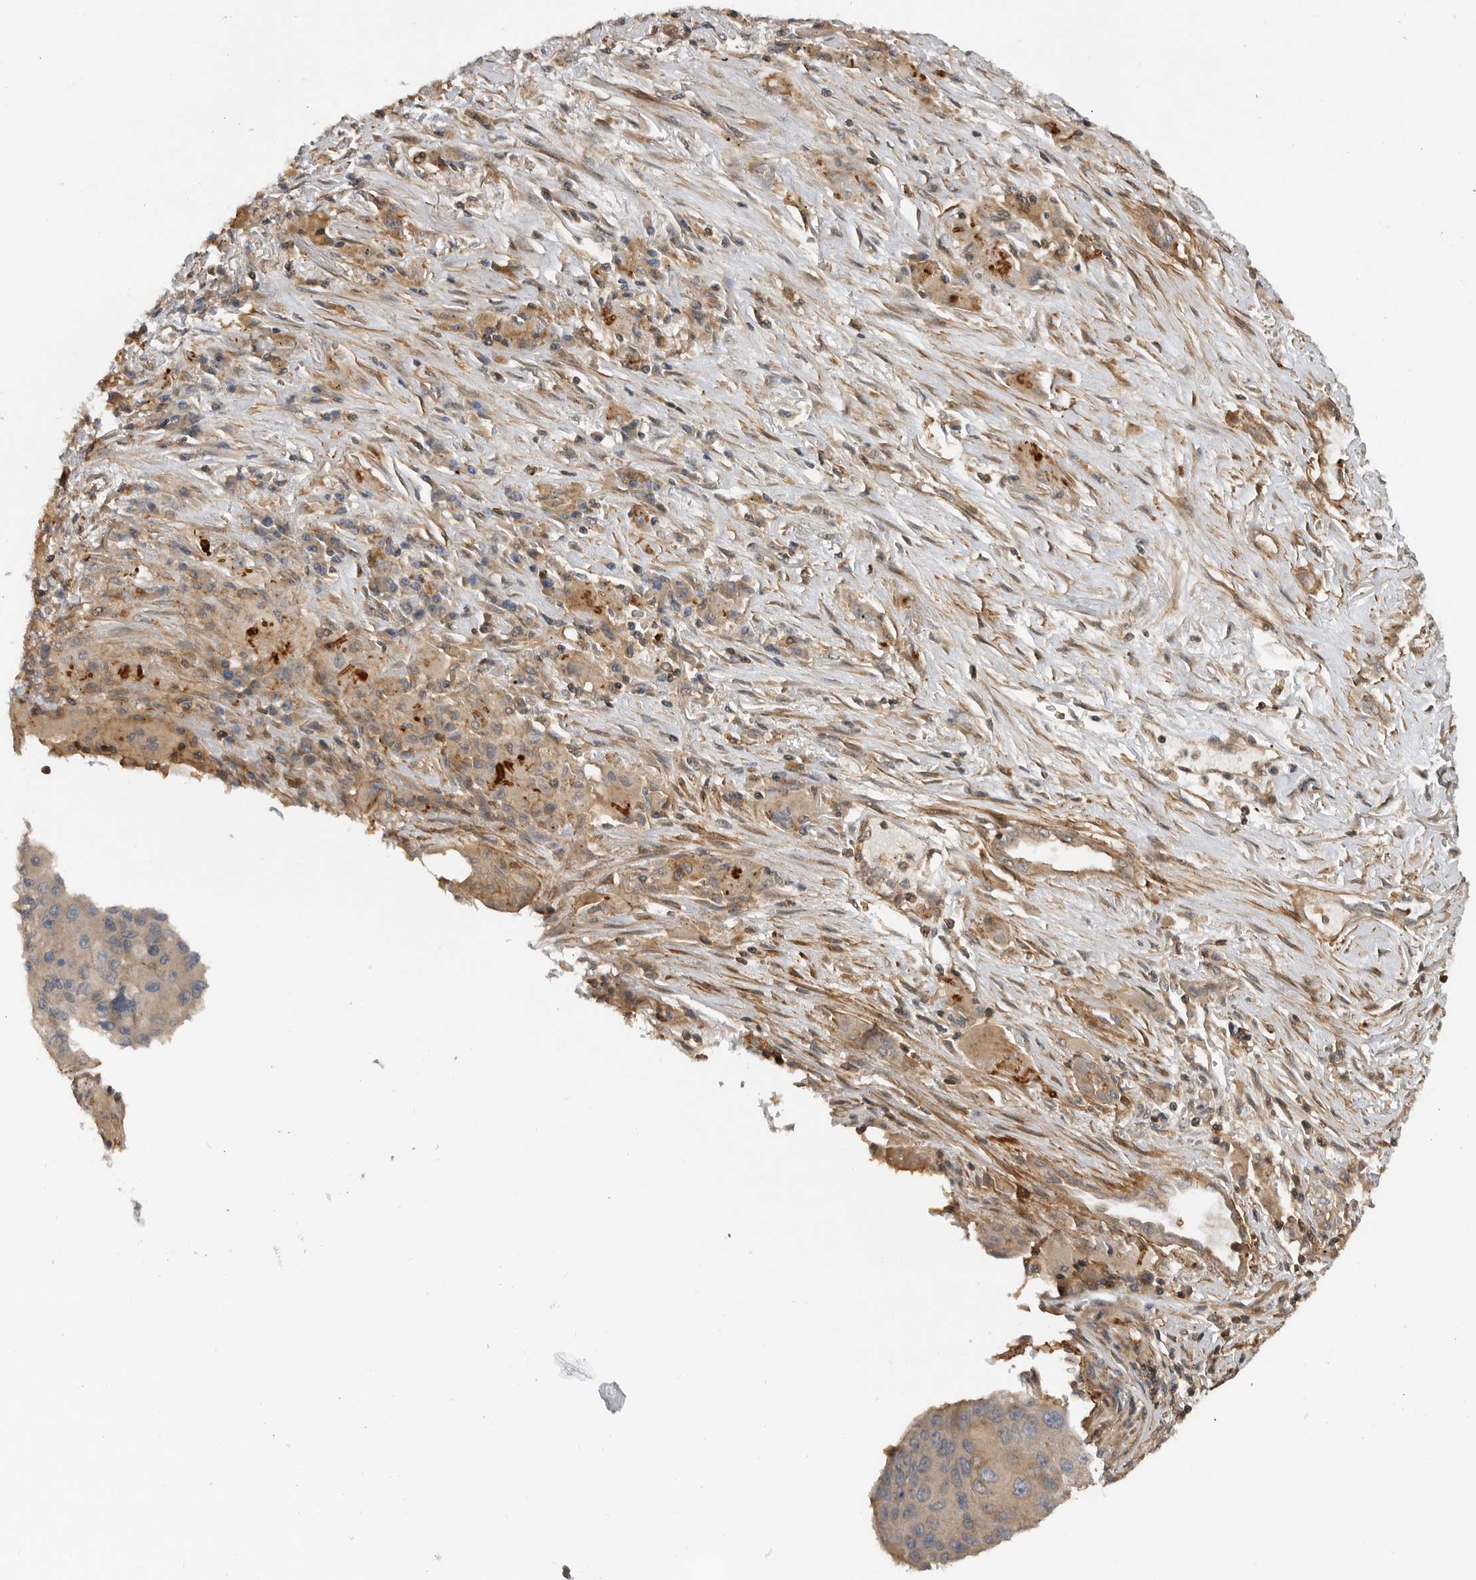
{"staining": {"intensity": "weak", "quantity": "25%-75%", "location": "cytoplasmic/membranous"}, "tissue": "lung cancer", "cell_type": "Tumor cells", "image_type": "cancer", "snomed": [{"axis": "morphology", "description": "Squamous cell carcinoma, NOS"}, {"axis": "topography", "description": "Lung"}], "caption": "Lung cancer (squamous cell carcinoma) was stained to show a protein in brown. There is low levels of weak cytoplasmic/membranous expression in about 25%-75% of tumor cells.", "gene": "TRIM56", "patient": {"sex": "male", "age": 61}}